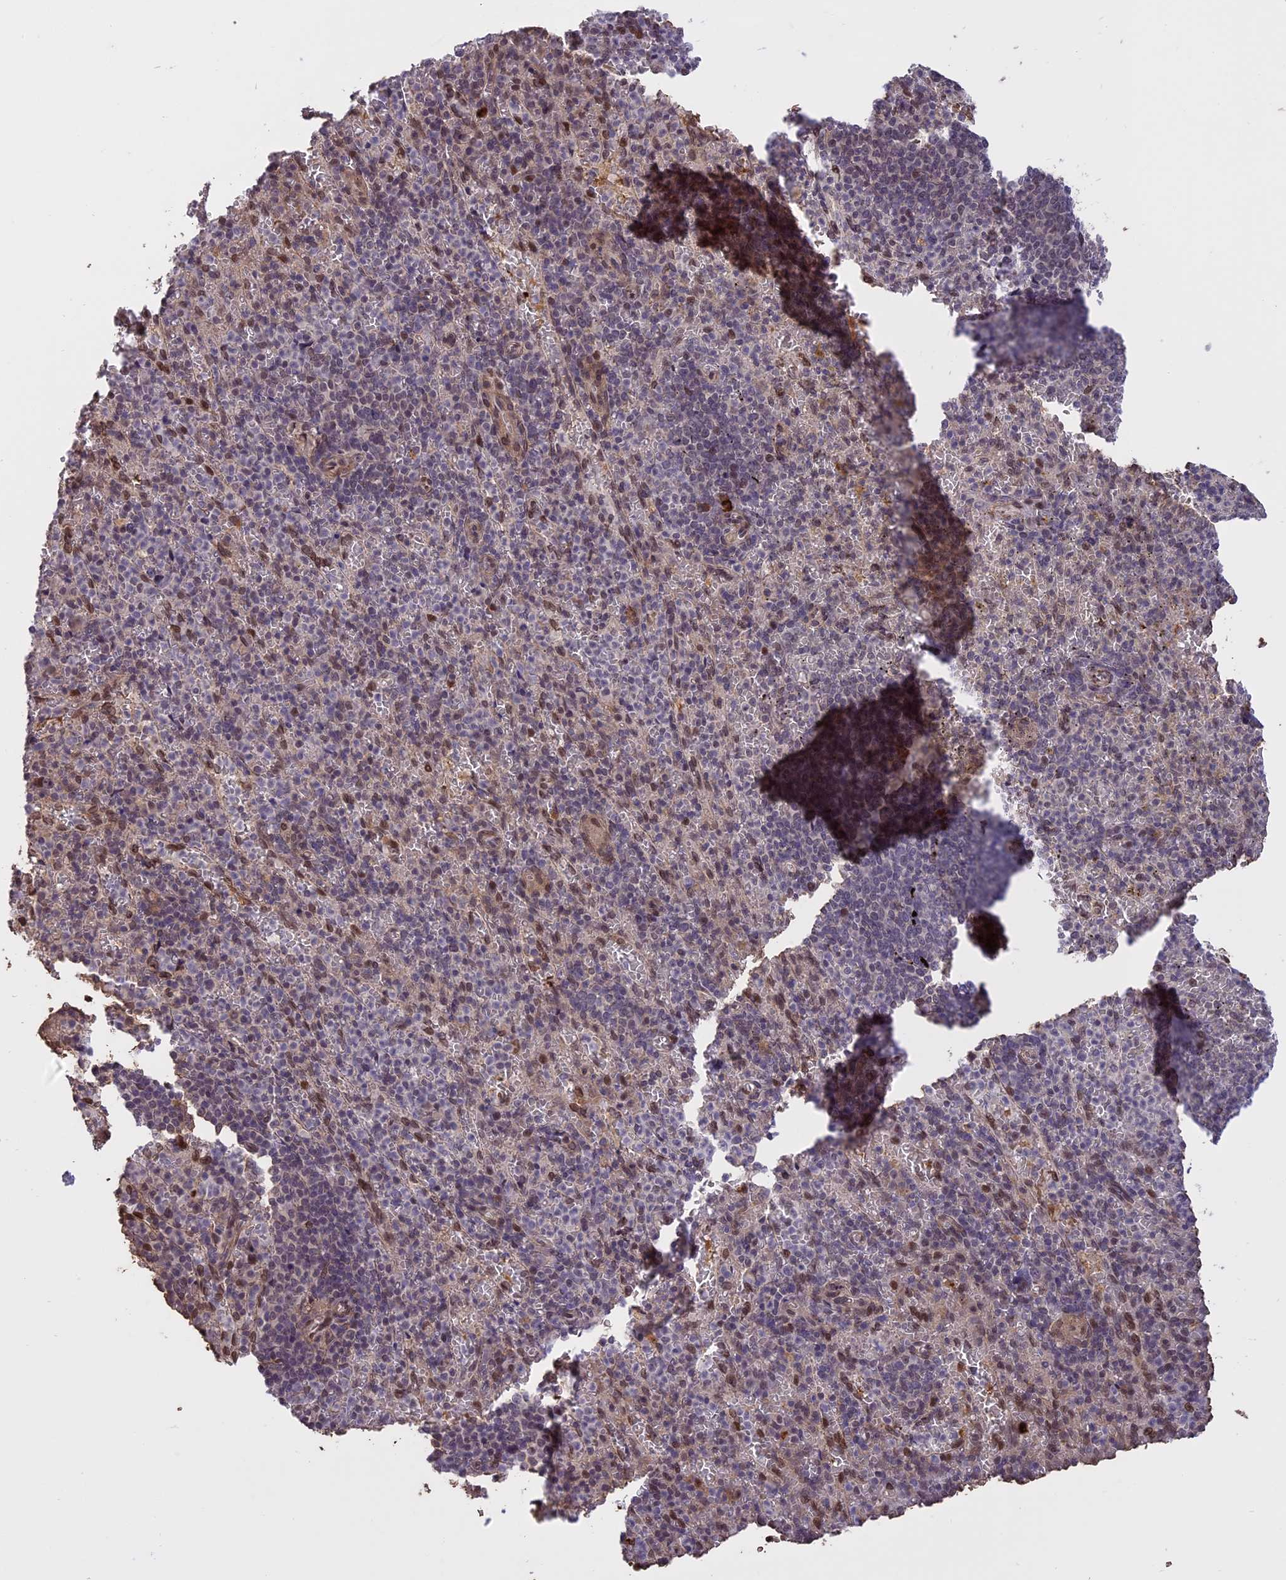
{"staining": {"intensity": "weak", "quantity": "<25%", "location": "nuclear"}, "tissue": "spleen", "cell_type": "Cells in red pulp", "image_type": "normal", "snomed": [{"axis": "morphology", "description": "Normal tissue, NOS"}, {"axis": "topography", "description": "Spleen"}], "caption": "This is an IHC photomicrograph of unremarkable human spleen. There is no positivity in cells in red pulp.", "gene": "PRELID2", "patient": {"sex": "female", "age": 74}}